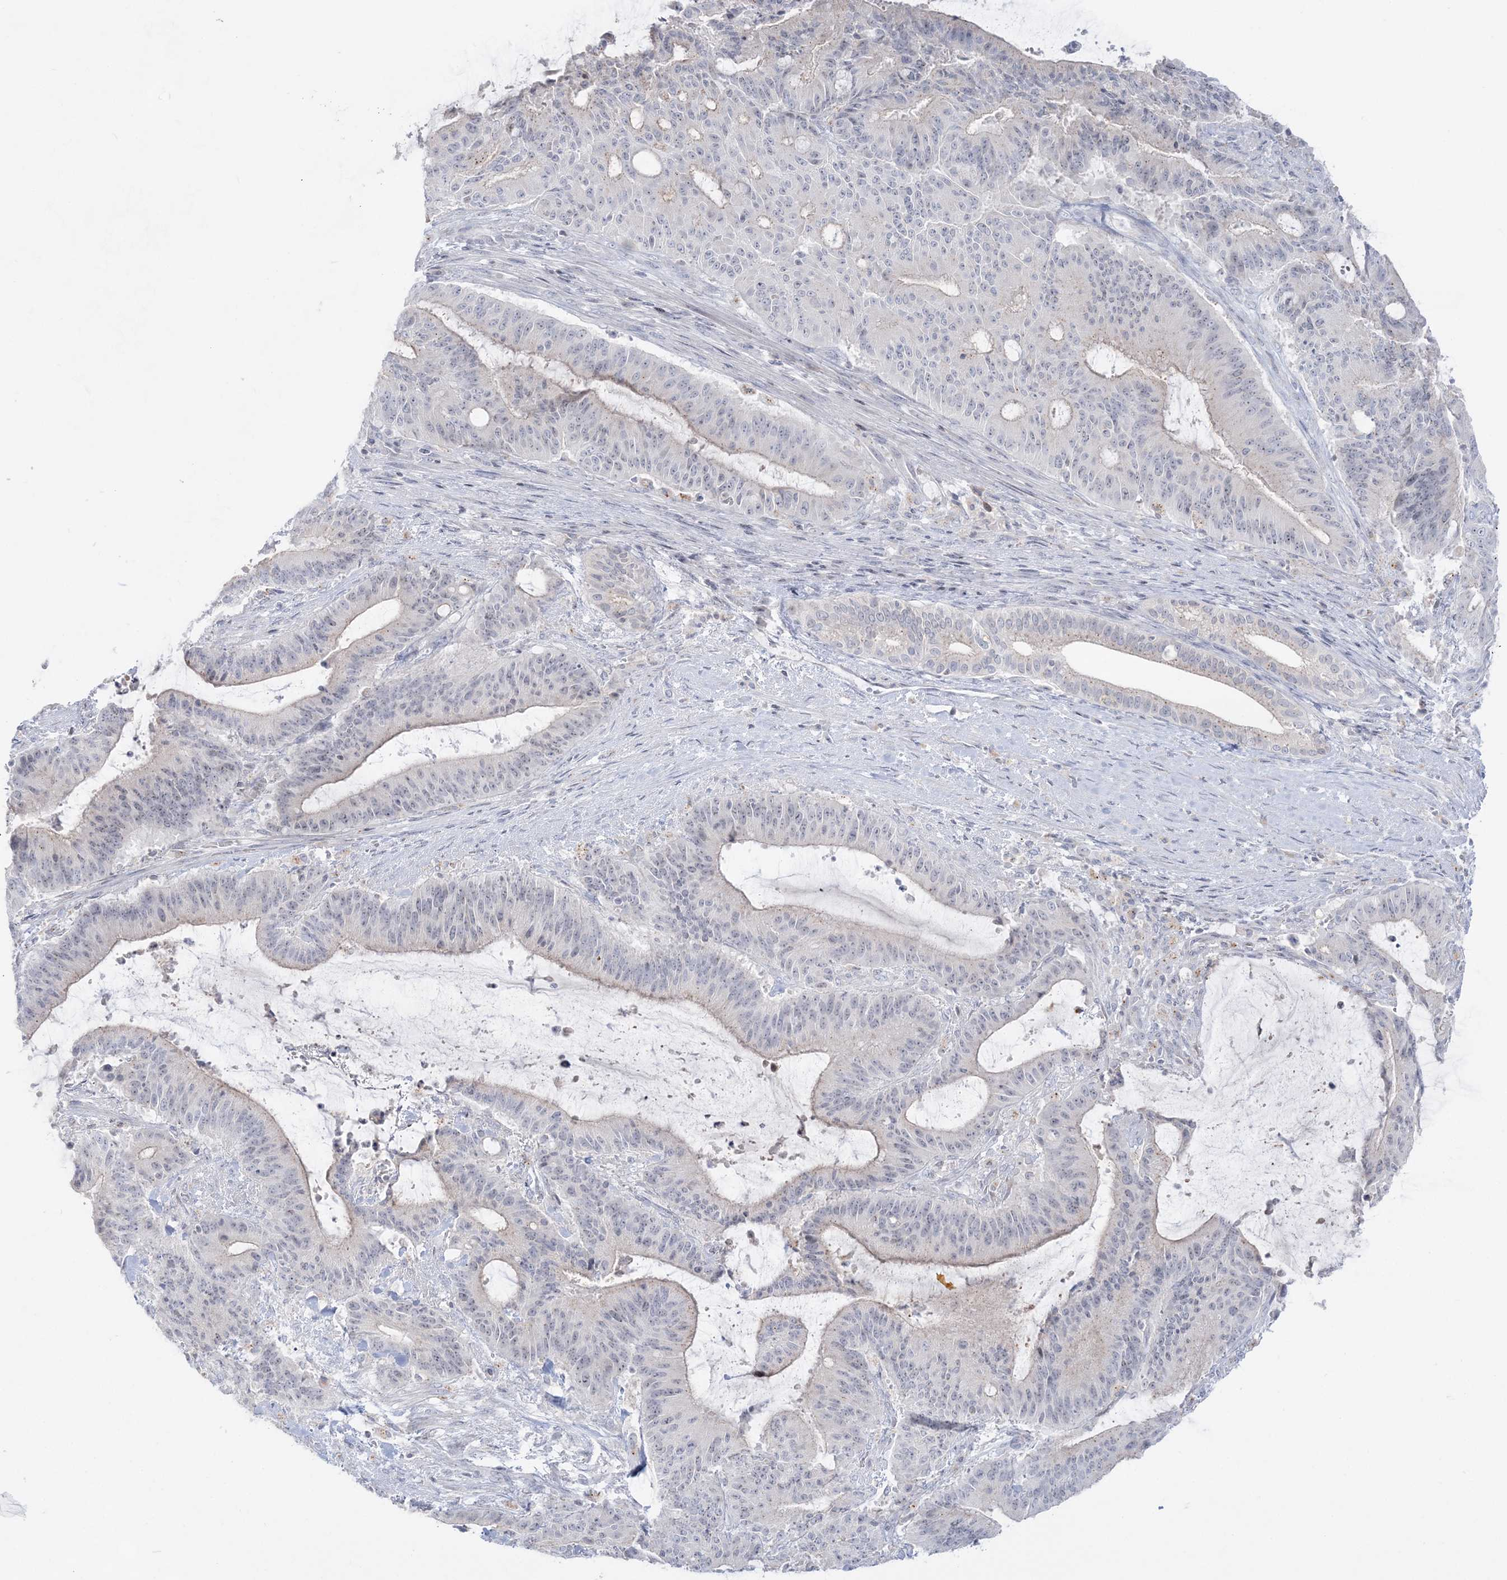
{"staining": {"intensity": "negative", "quantity": "none", "location": "none"}, "tissue": "liver cancer", "cell_type": "Tumor cells", "image_type": "cancer", "snomed": [{"axis": "morphology", "description": "Normal tissue, NOS"}, {"axis": "morphology", "description": "Cholangiocarcinoma"}, {"axis": "topography", "description": "Liver"}, {"axis": "topography", "description": "Peripheral nerve tissue"}], "caption": "Tumor cells show no significant staining in liver cancer.", "gene": "SH3BP4", "patient": {"sex": "female", "age": 73}}